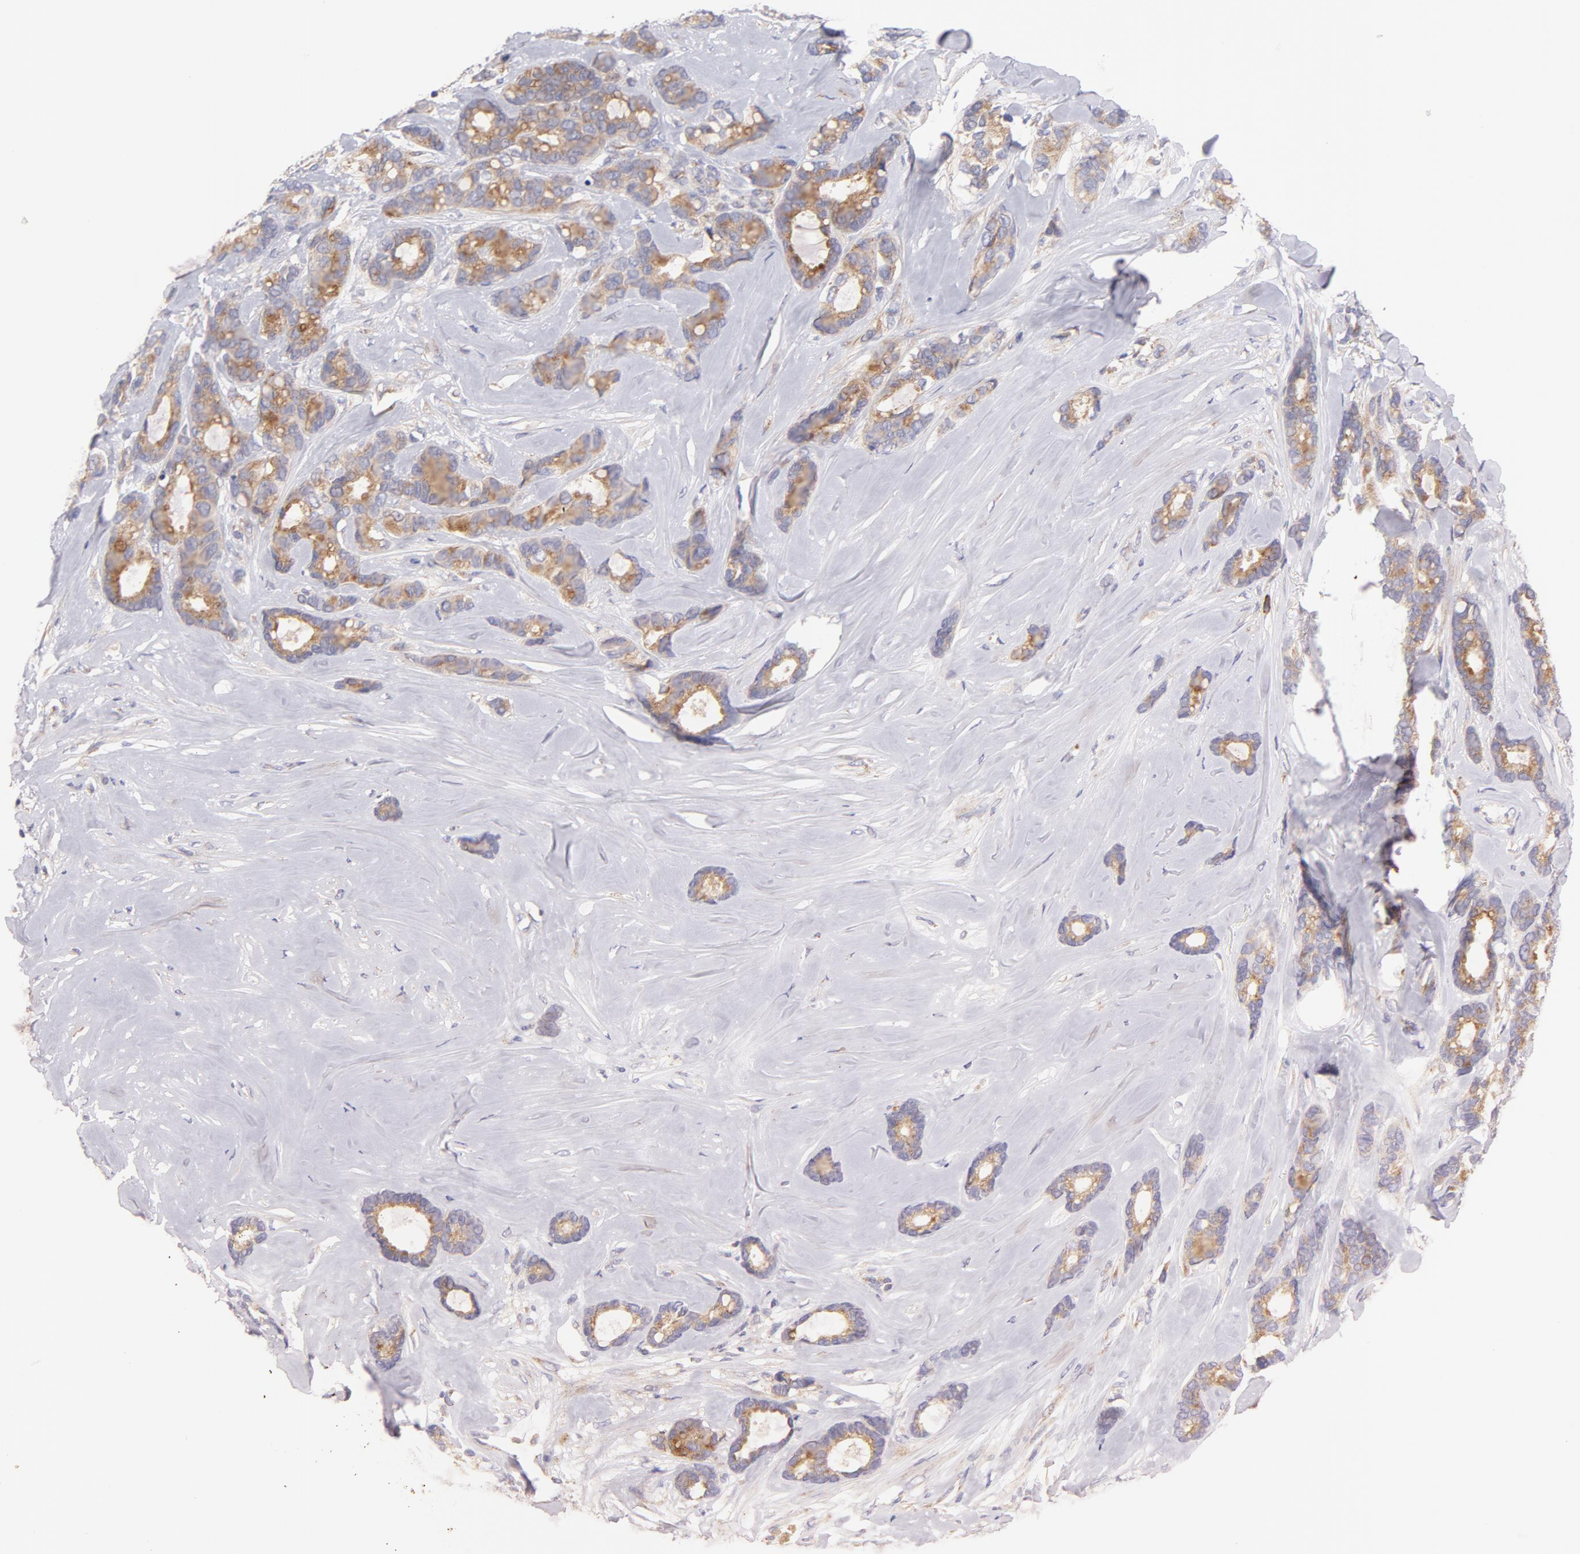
{"staining": {"intensity": "moderate", "quantity": ">75%", "location": "cytoplasmic/membranous"}, "tissue": "breast cancer", "cell_type": "Tumor cells", "image_type": "cancer", "snomed": [{"axis": "morphology", "description": "Duct carcinoma"}, {"axis": "topography", "description": "Breast"}], "caption": "Immunohistochemistry image of neoplastic tissue: human breast cancer stained using immunohistochemistry (IHC) reveals medium levels of moderate protein expression localized specifically in the cytoplasmic/membranous of tumor cells, appearing as a cytoplasmic/membranous brown color.", "gene": "RAPGEF3", "patient": {"sex": "female", "age": 87}}